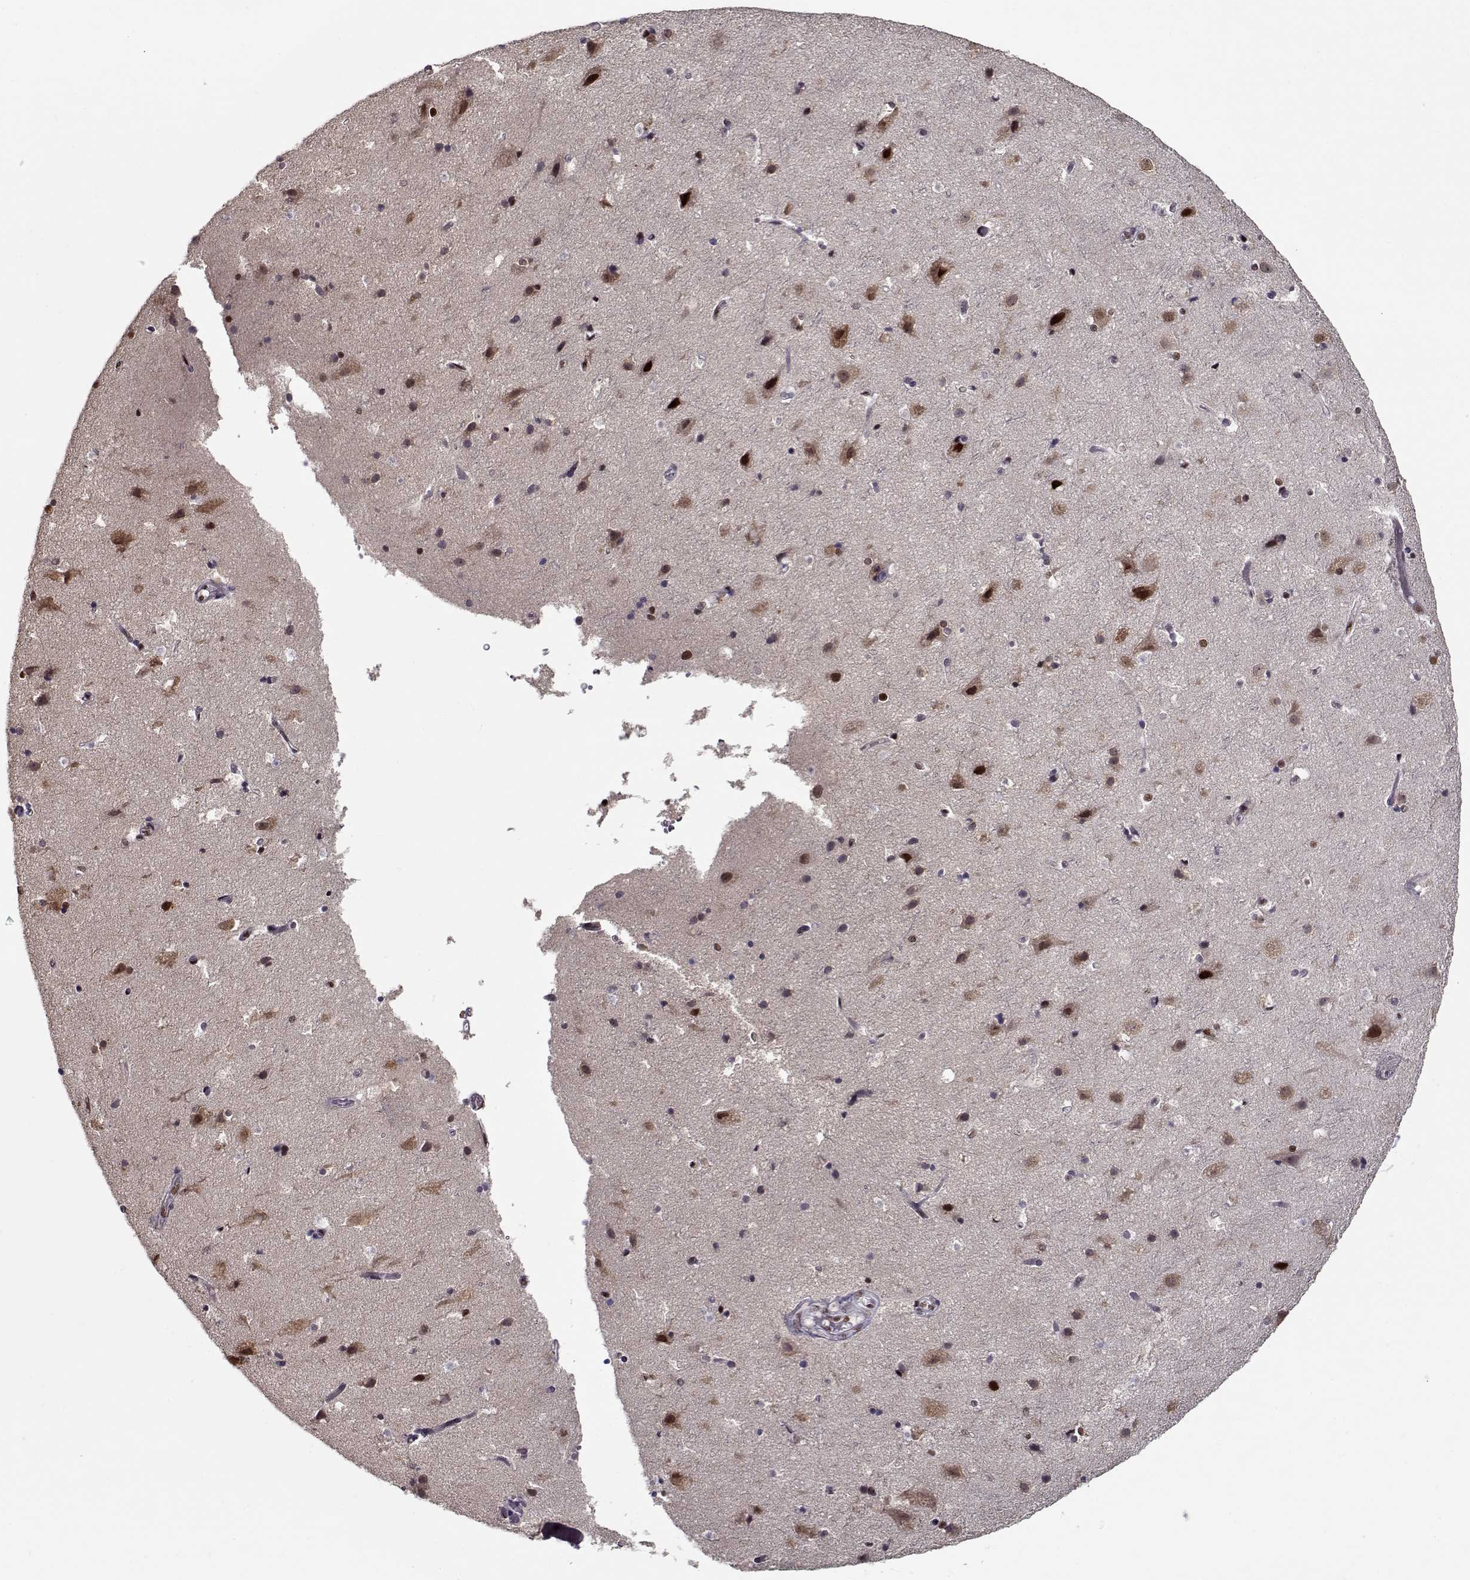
{"staining": {"intensity": "negative", "quantity": "none", "location": "none"}, "tissue": "cerebral cortex", "cell_type": "Endothelial cells", "image_type": "normal", "snomed": [{"axis": "morphology", "description": "Normal tissue, NOS"}, {"axis": "topography", "description": "Cerebral cortex"}], "caption": "A high-resolution image shows immunohistochemistry staining of unremarkable cerebral cortex, which exhibits no significant staining in endothelial cells.", "gene": "PRMT1", "patient": {"sex": "female", "age": 52}}